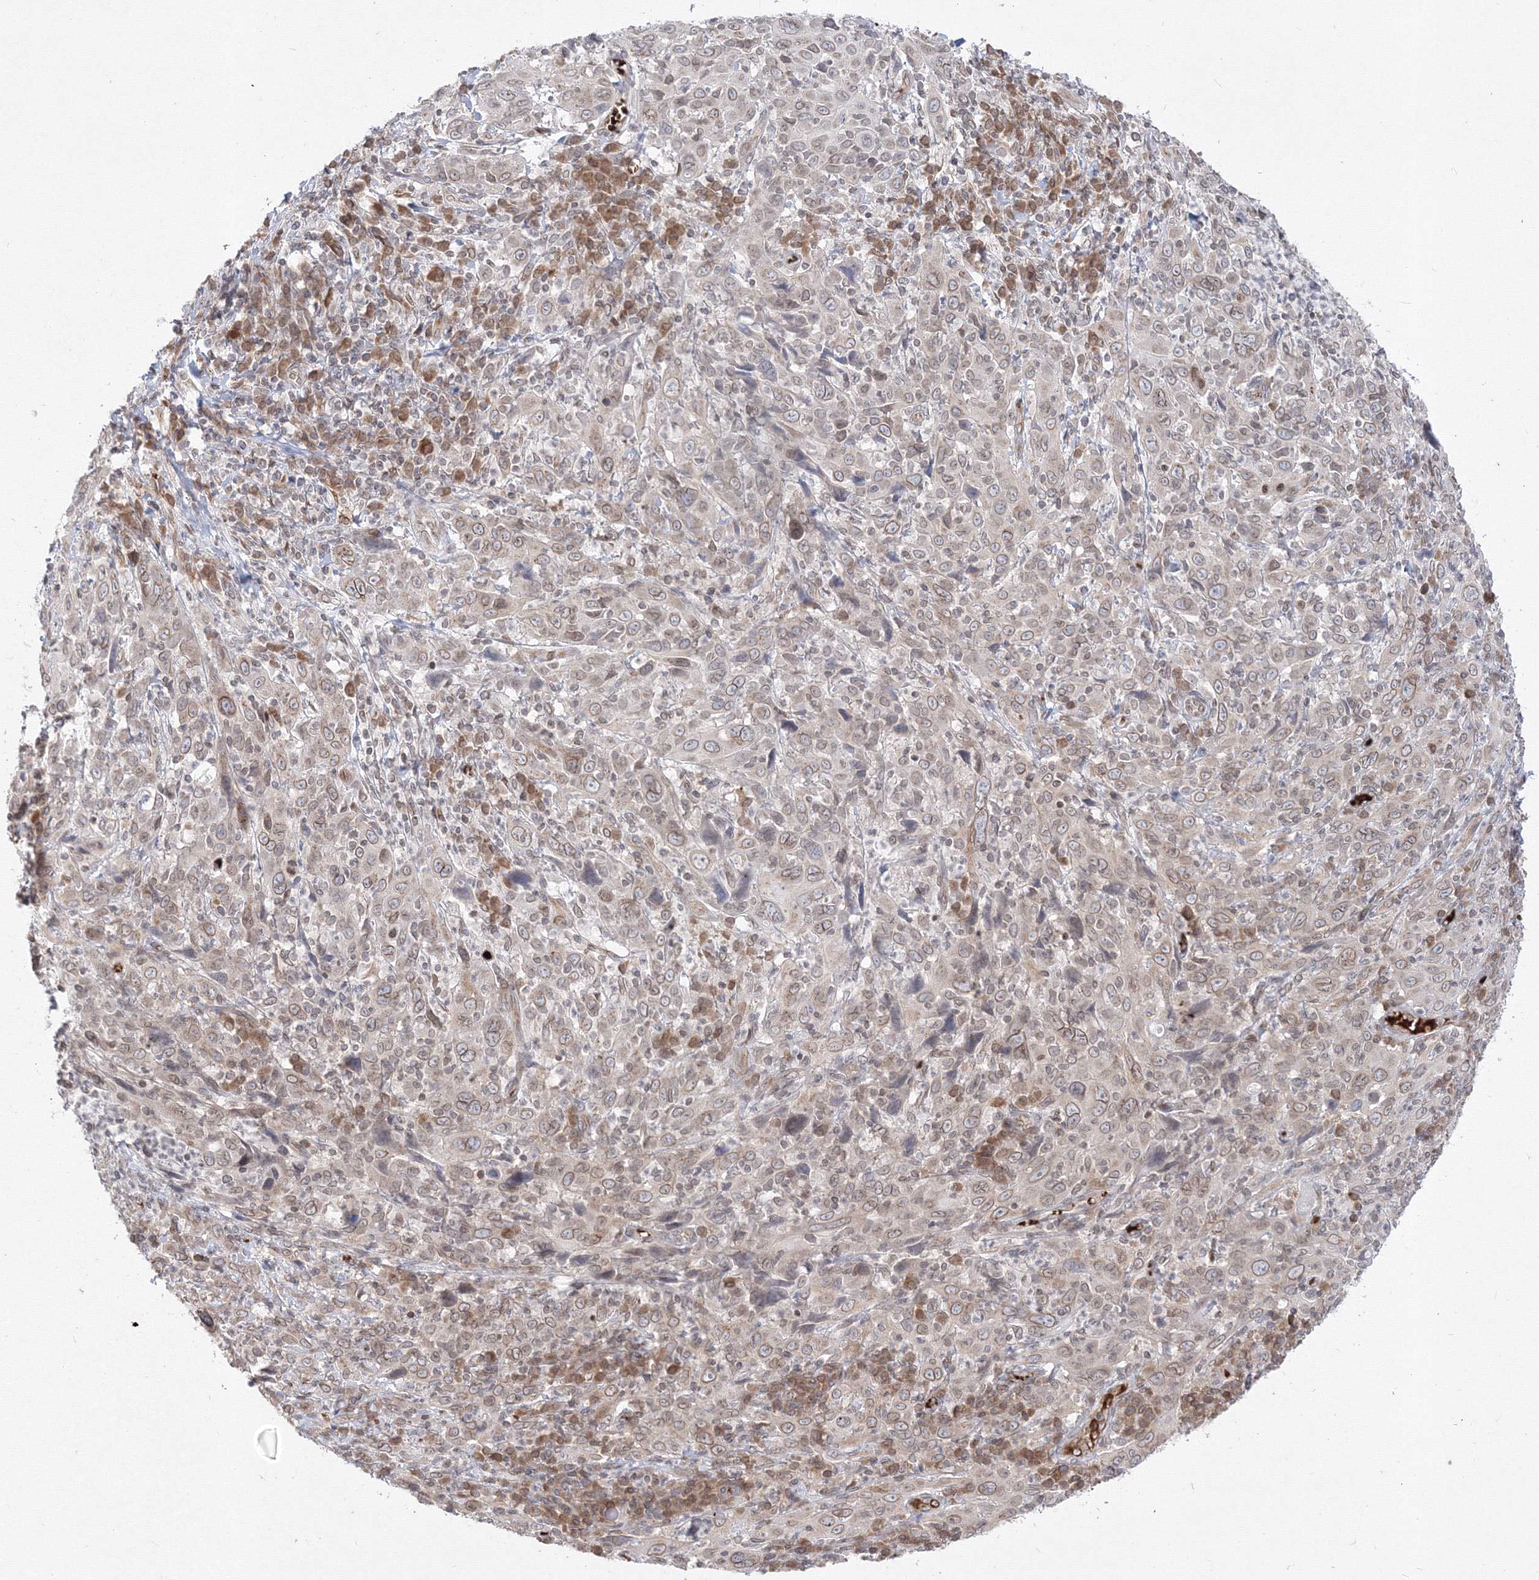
{"staining": {"intensity": "weak", "quantity": ">75%", "location": "cytoplasmic/membranous,nuclear"}, "tissue": "cervical cancer", "cell_type": "Tumor cells", "image_type": "cancer", "snomed": [{"axis": "morphology", "description": "Squamous cell carcinoma, NOS"}, {"axis": "topography", "description": "Cervix"}], "caption": "Human squamous cell carcinoma (cervical) stained with a protein marker exhibits weak staining in tumor cells.", "gene": "DNAJB2", "patient": {"sex": "female", "age": 46}}